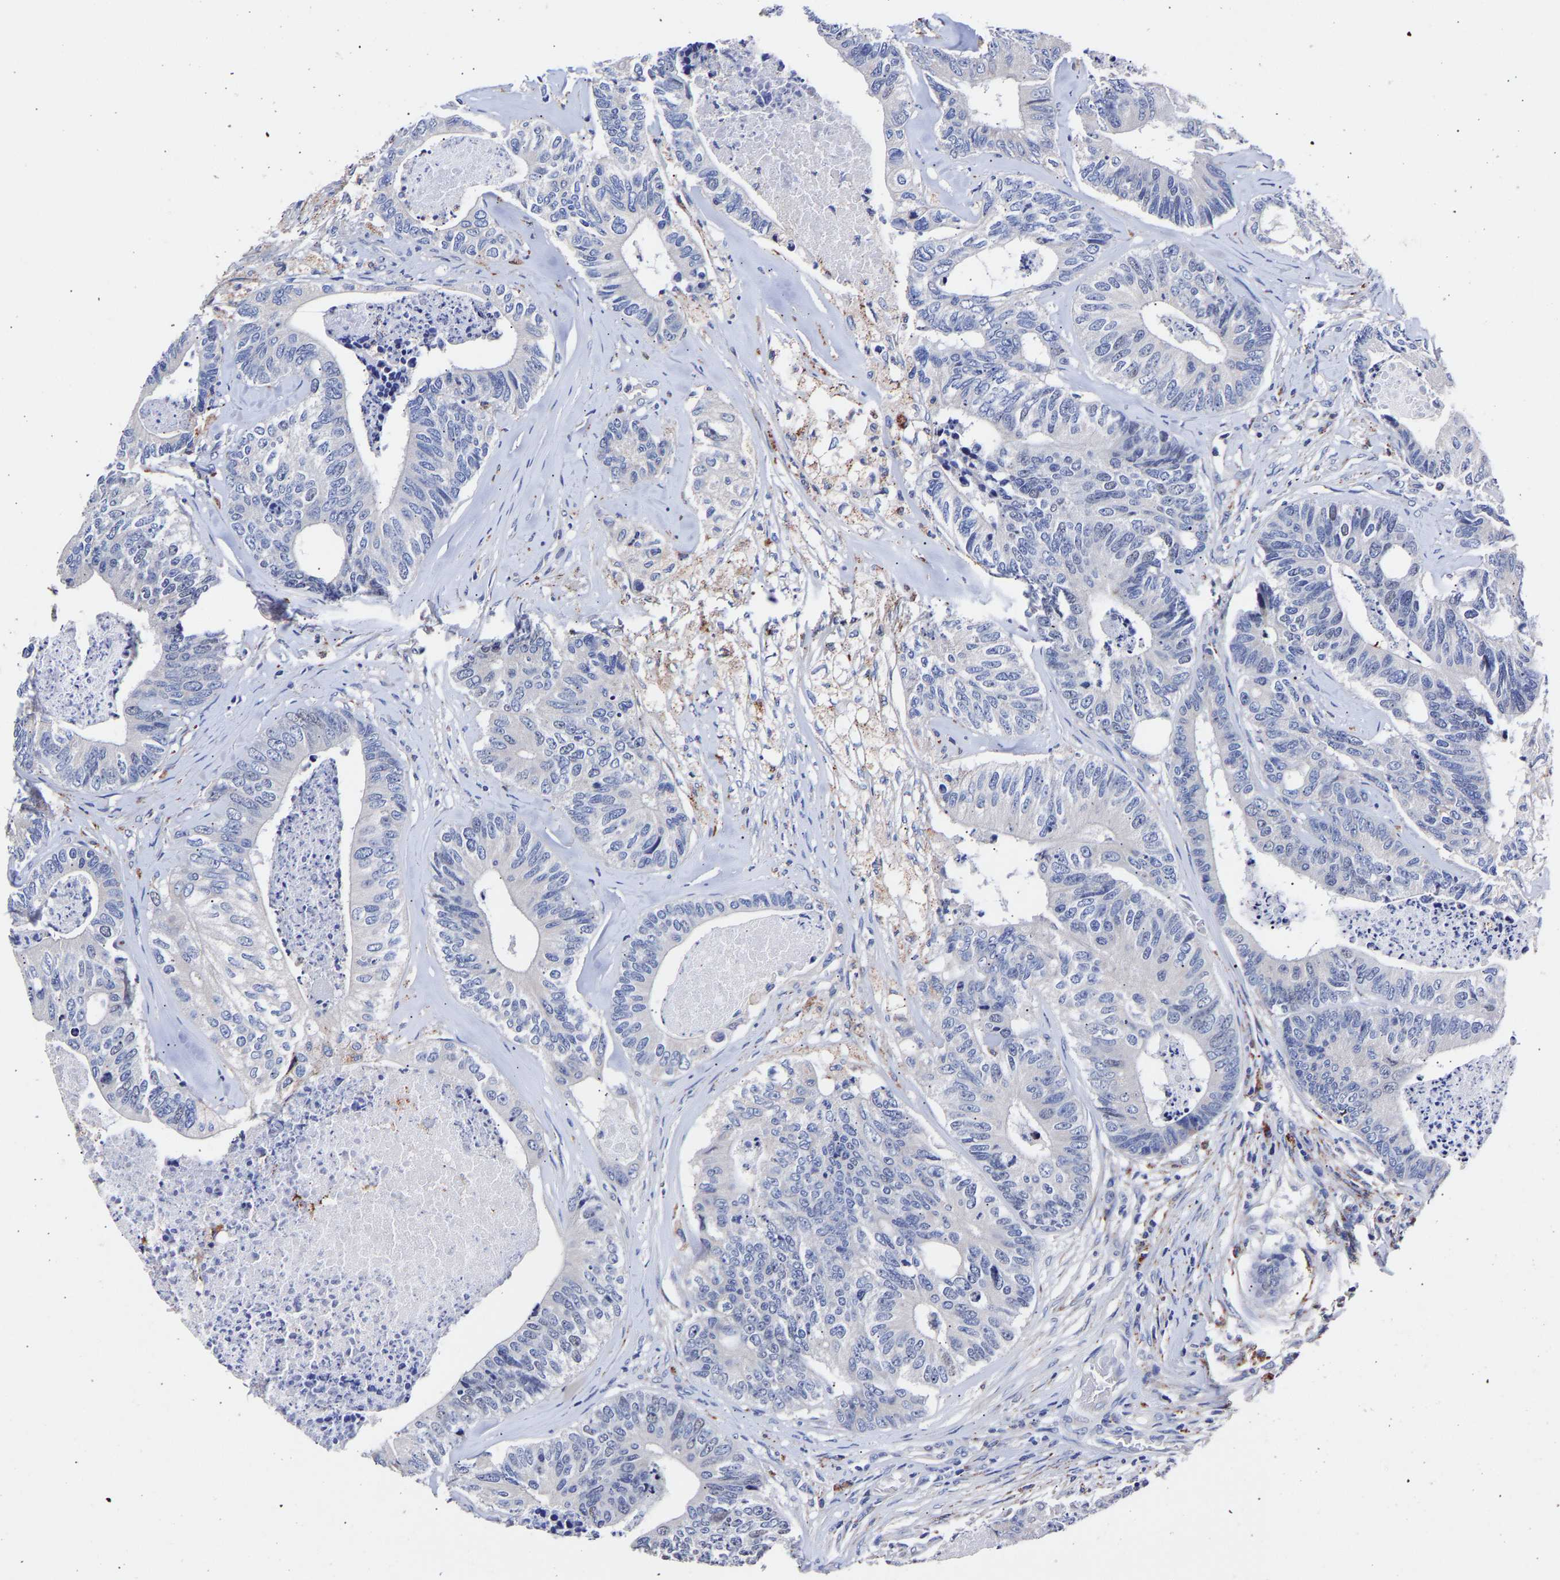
{"staining": {"intensity": "negative", "quantity": "none", "location": "none"}, "tissue": "colorectal cancer", "cell_type": "Tumor cells", "image_type": "cancer", "snomed": [{"axis": "morphology", "description": "Adenocarcinoma, NOS"}, {"axis": "topography", "description": "Colon"}], "caption": "The photomicrograph displays no significant staining in tumor cells of colorectal cancer.", "gene": "SEM1", "patient": {"sex": "female", "age": 67}}